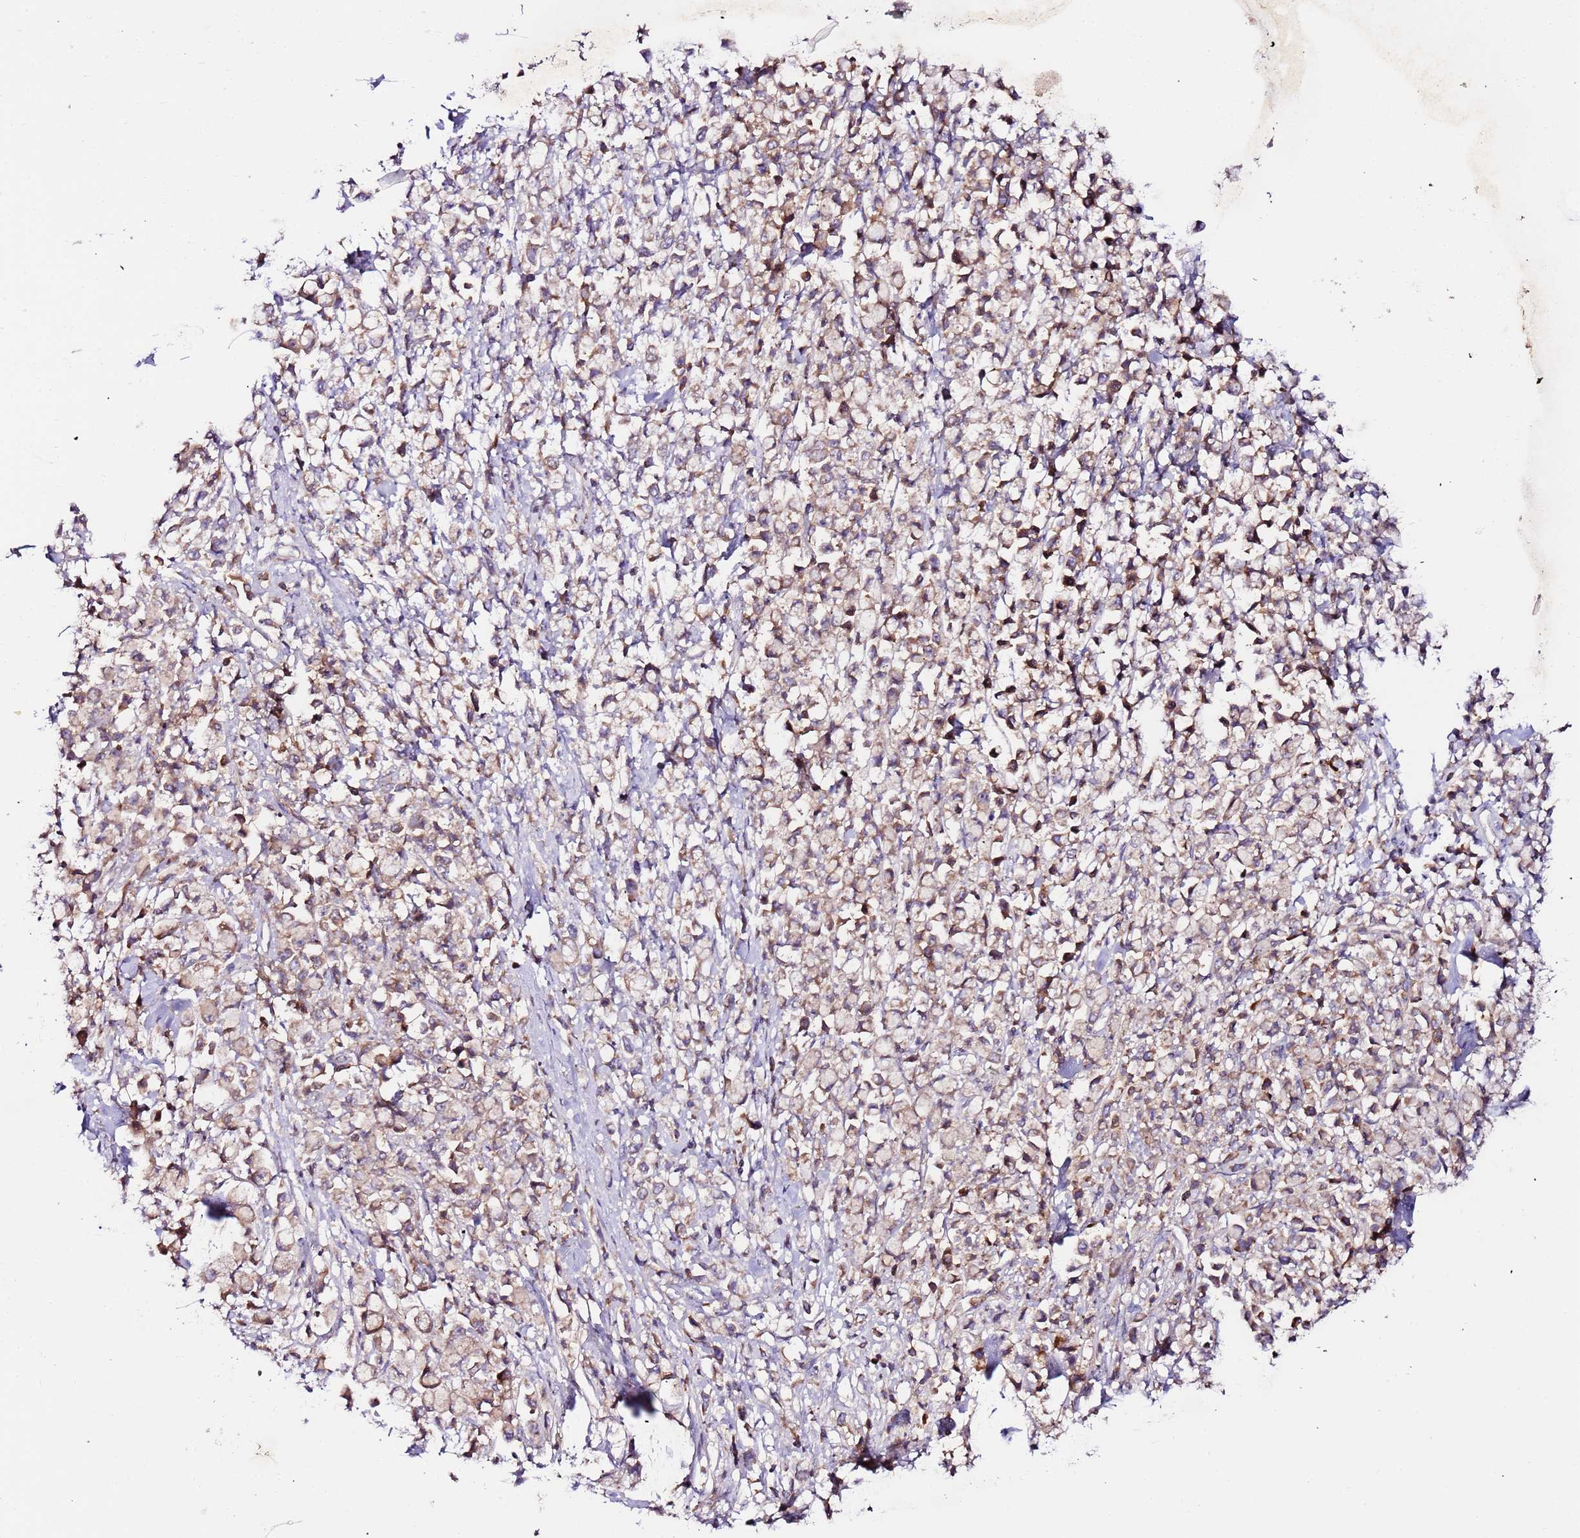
{"staining": {"intensity": "weak", "quantity": ">75%", "location": "cytoplasmic/membranous"}, "tissue": "stomach cancer", "cell_type": "Tumor cells", "image_type": "cancer", "snomed": [{"axis": "morphology", "description": "Adenocarcinoma, NOS"}, {"axis": "topography", "description": "Stomach"}], "caption": "A histopathology image of human stomach cancer (adenocarcinoma) stained for a protein demonstrates weak cytoplasmic/membranous brown staining in tumor cells.", "gene": "FLVCR1", "patient": {"sex": "female", "age": 81}}